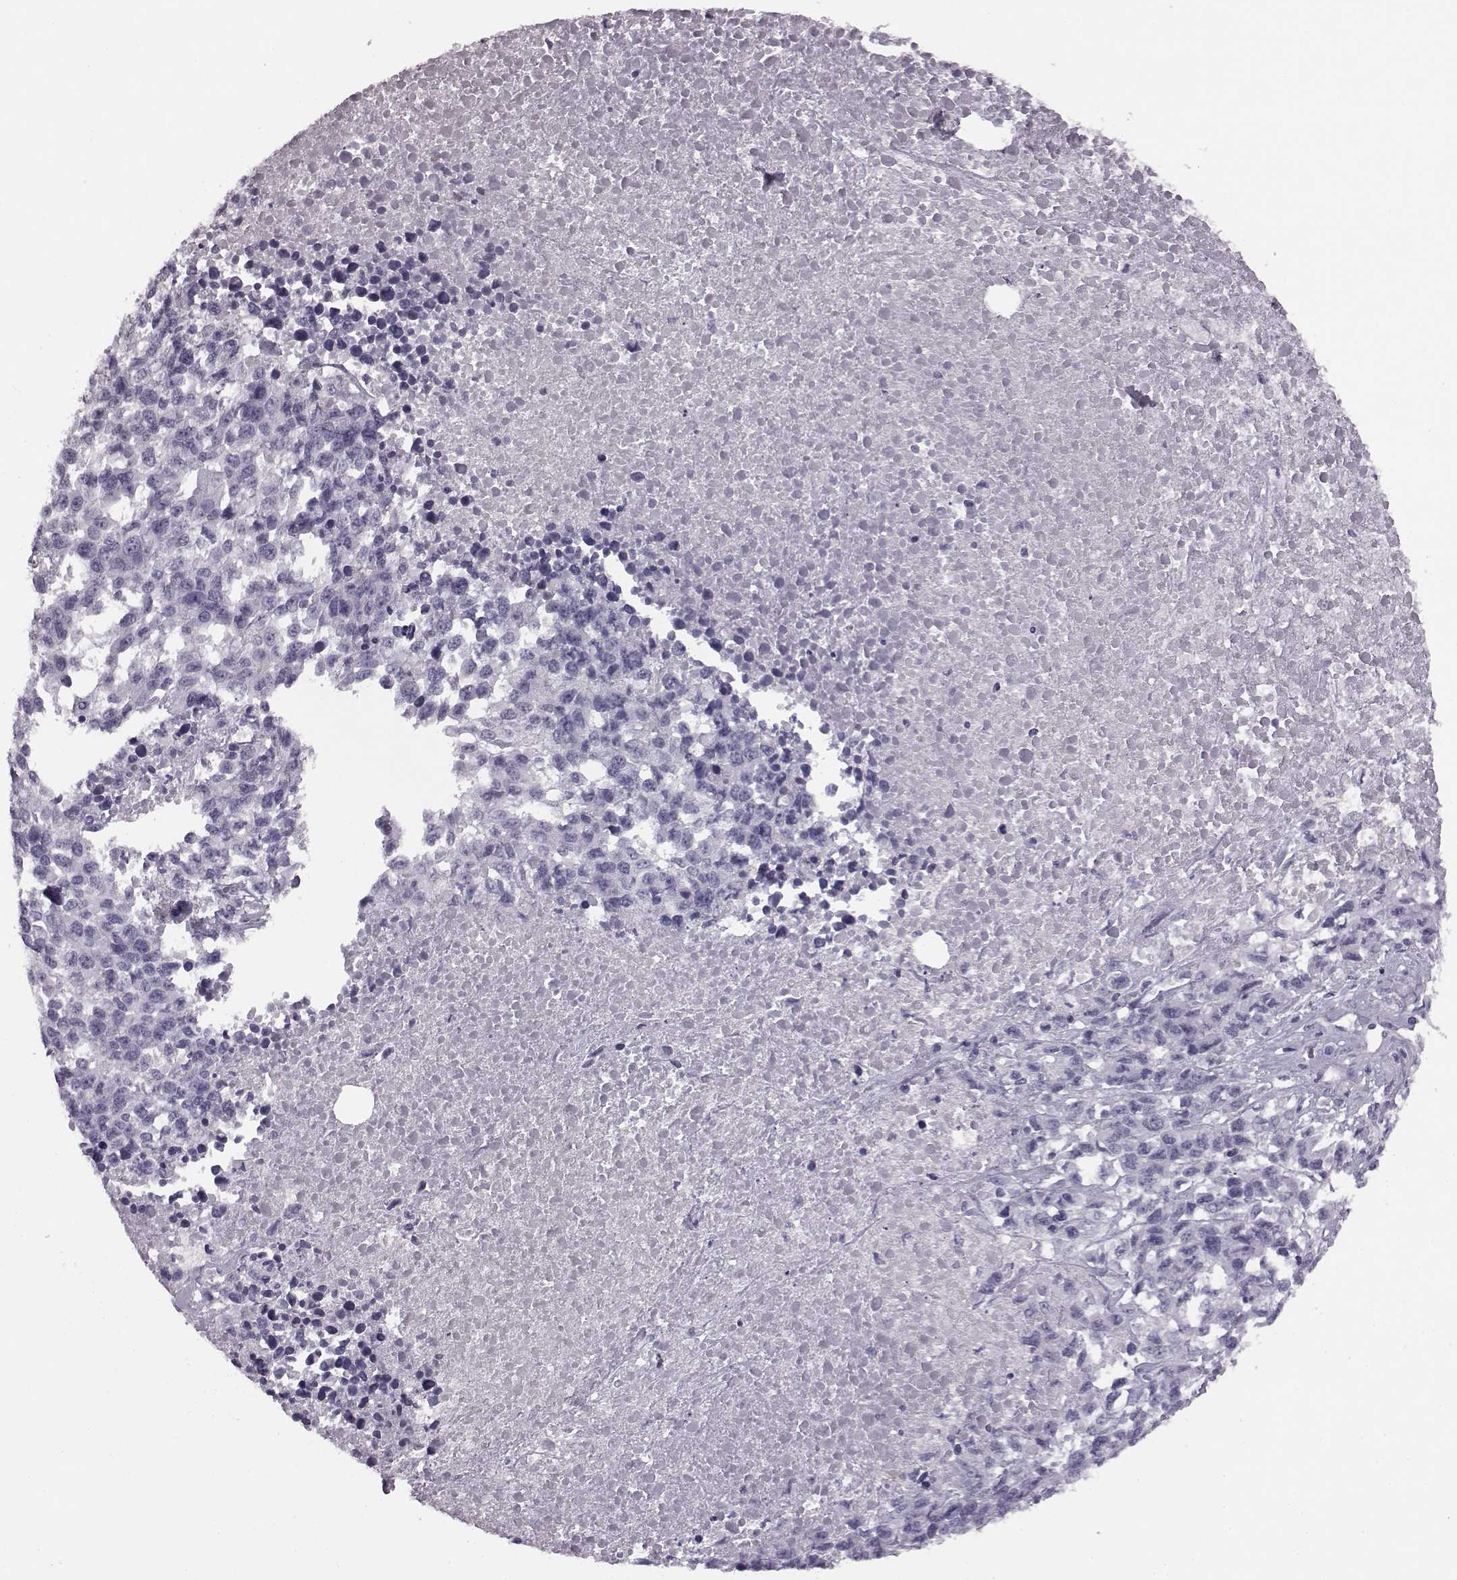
{"staining": {"intensity": "negative", "quantity": "none", "location": "none"}, "tissue": "melanoma", "cell_type": "Tumor cells", "image_type": "cancer", "snomed": [{"axis": "morphology", "description": "Malignant melanoma, Metastatic site"}, {"axis": "topography", "description": "Skin"}], "caption": "Immunohistochemistry (IHC) histopathology image of neoplastic tissue: human malignant melanoma (metastatic site) stained with DAB (3,3'-diaminobenzidine) shows no significant protein staining in tumor cells.", "gene": "SNTG1", "patient": {"sex": "male", "age": 84}}